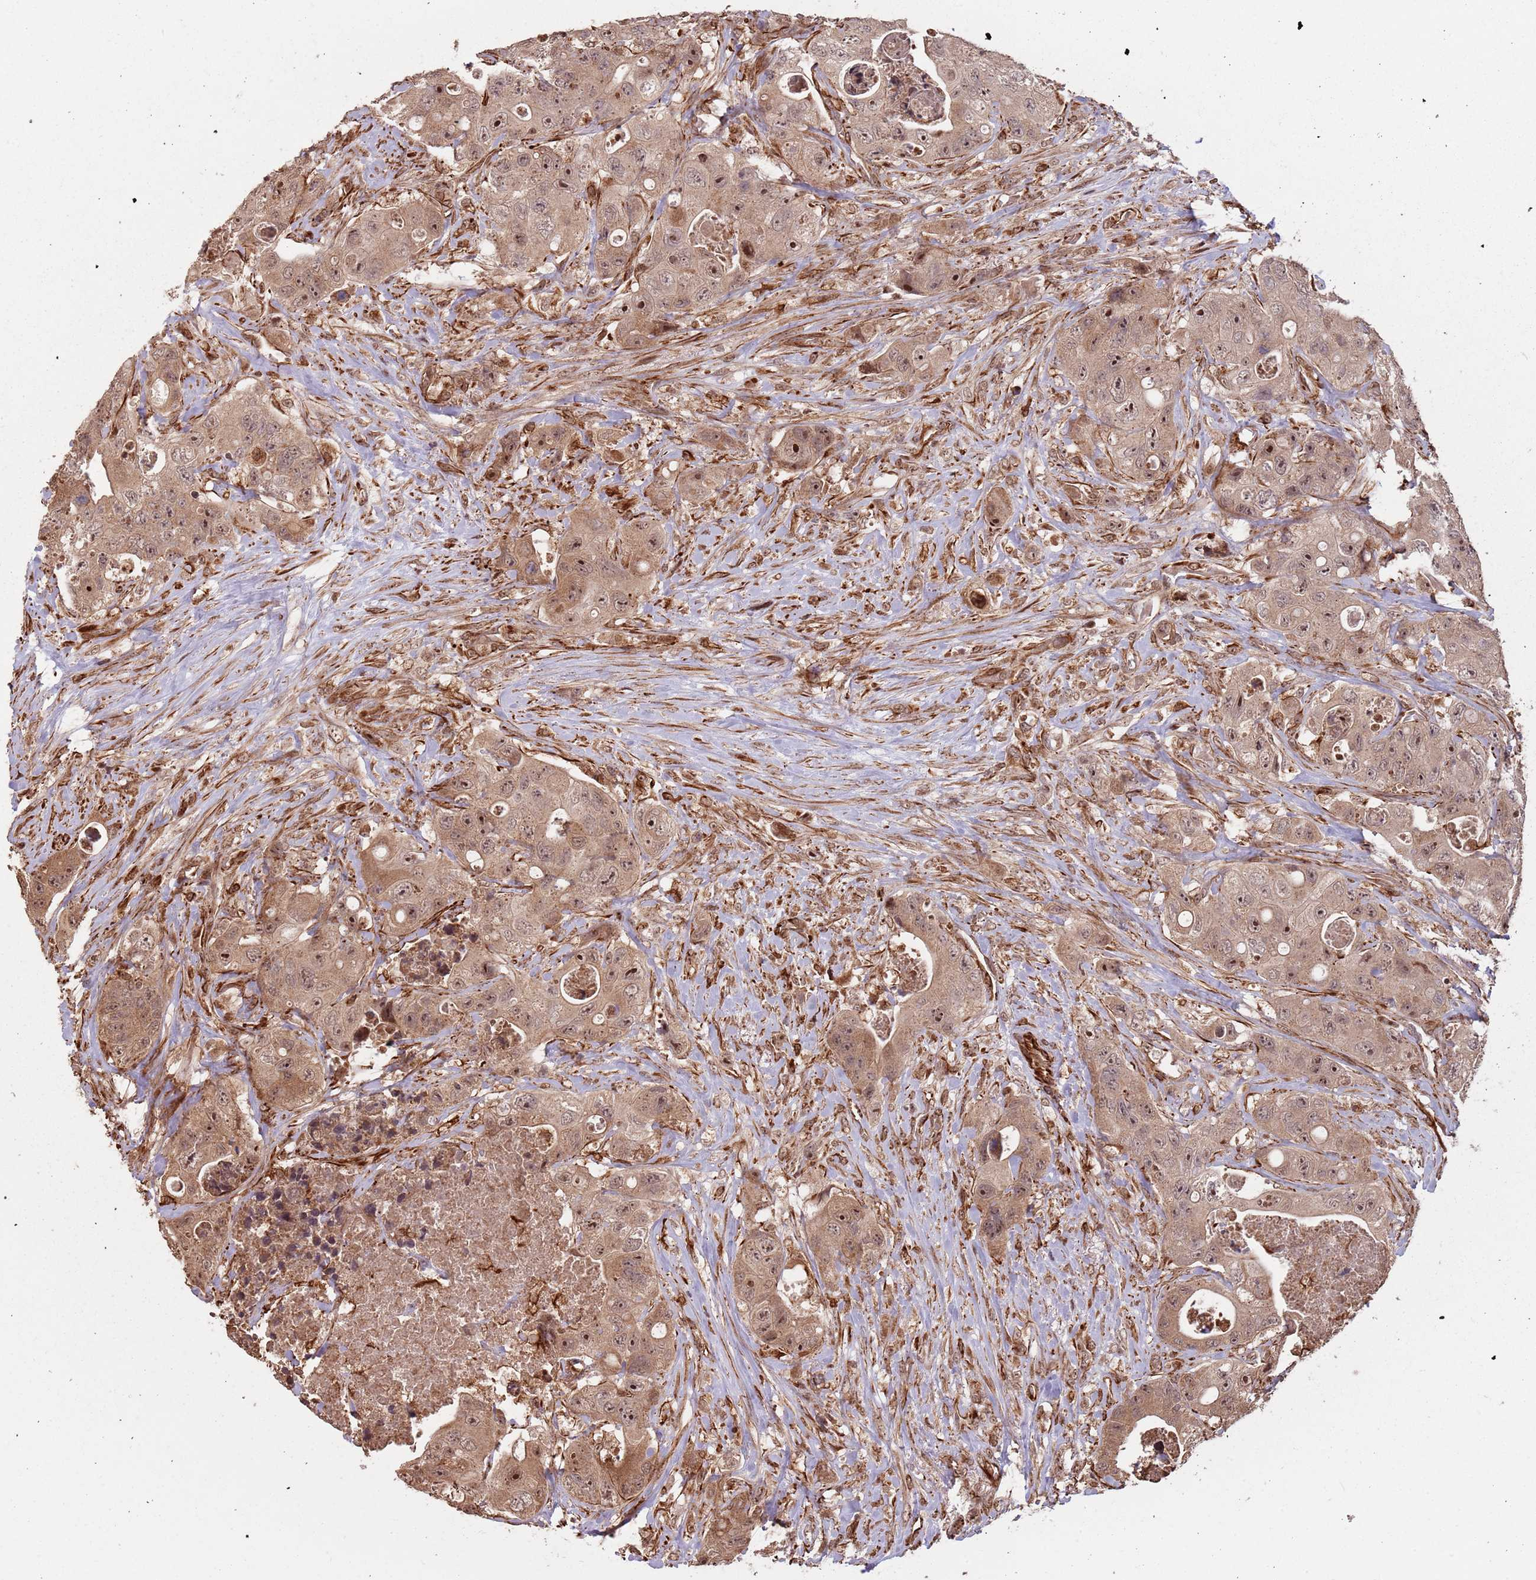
{"staining": {"intensity": "moderate", "quantity": ">75%", "location": "cytoplasmic/membranous,nuclear"}, "tissue": "colorectal cancer", "cell_type": "Tumor cells", "image_type": "cancer", "snomed": [{"axis": "morphology", "description": "Adenocarcinoma, NOS"}, {"axis": "topography", "description": "Colon"}], "caption": "Immunohistochemistry (IHC) image of human adenocarcinoma (colorectal) stained for a protein (brown), which displays medium levels of moderate cytoplasmic/membranous and nuclear expression in approximately >75% of tumor cells.", "gene": "ADAMTS3", "patient": {"sex": "female", "age": 46}}